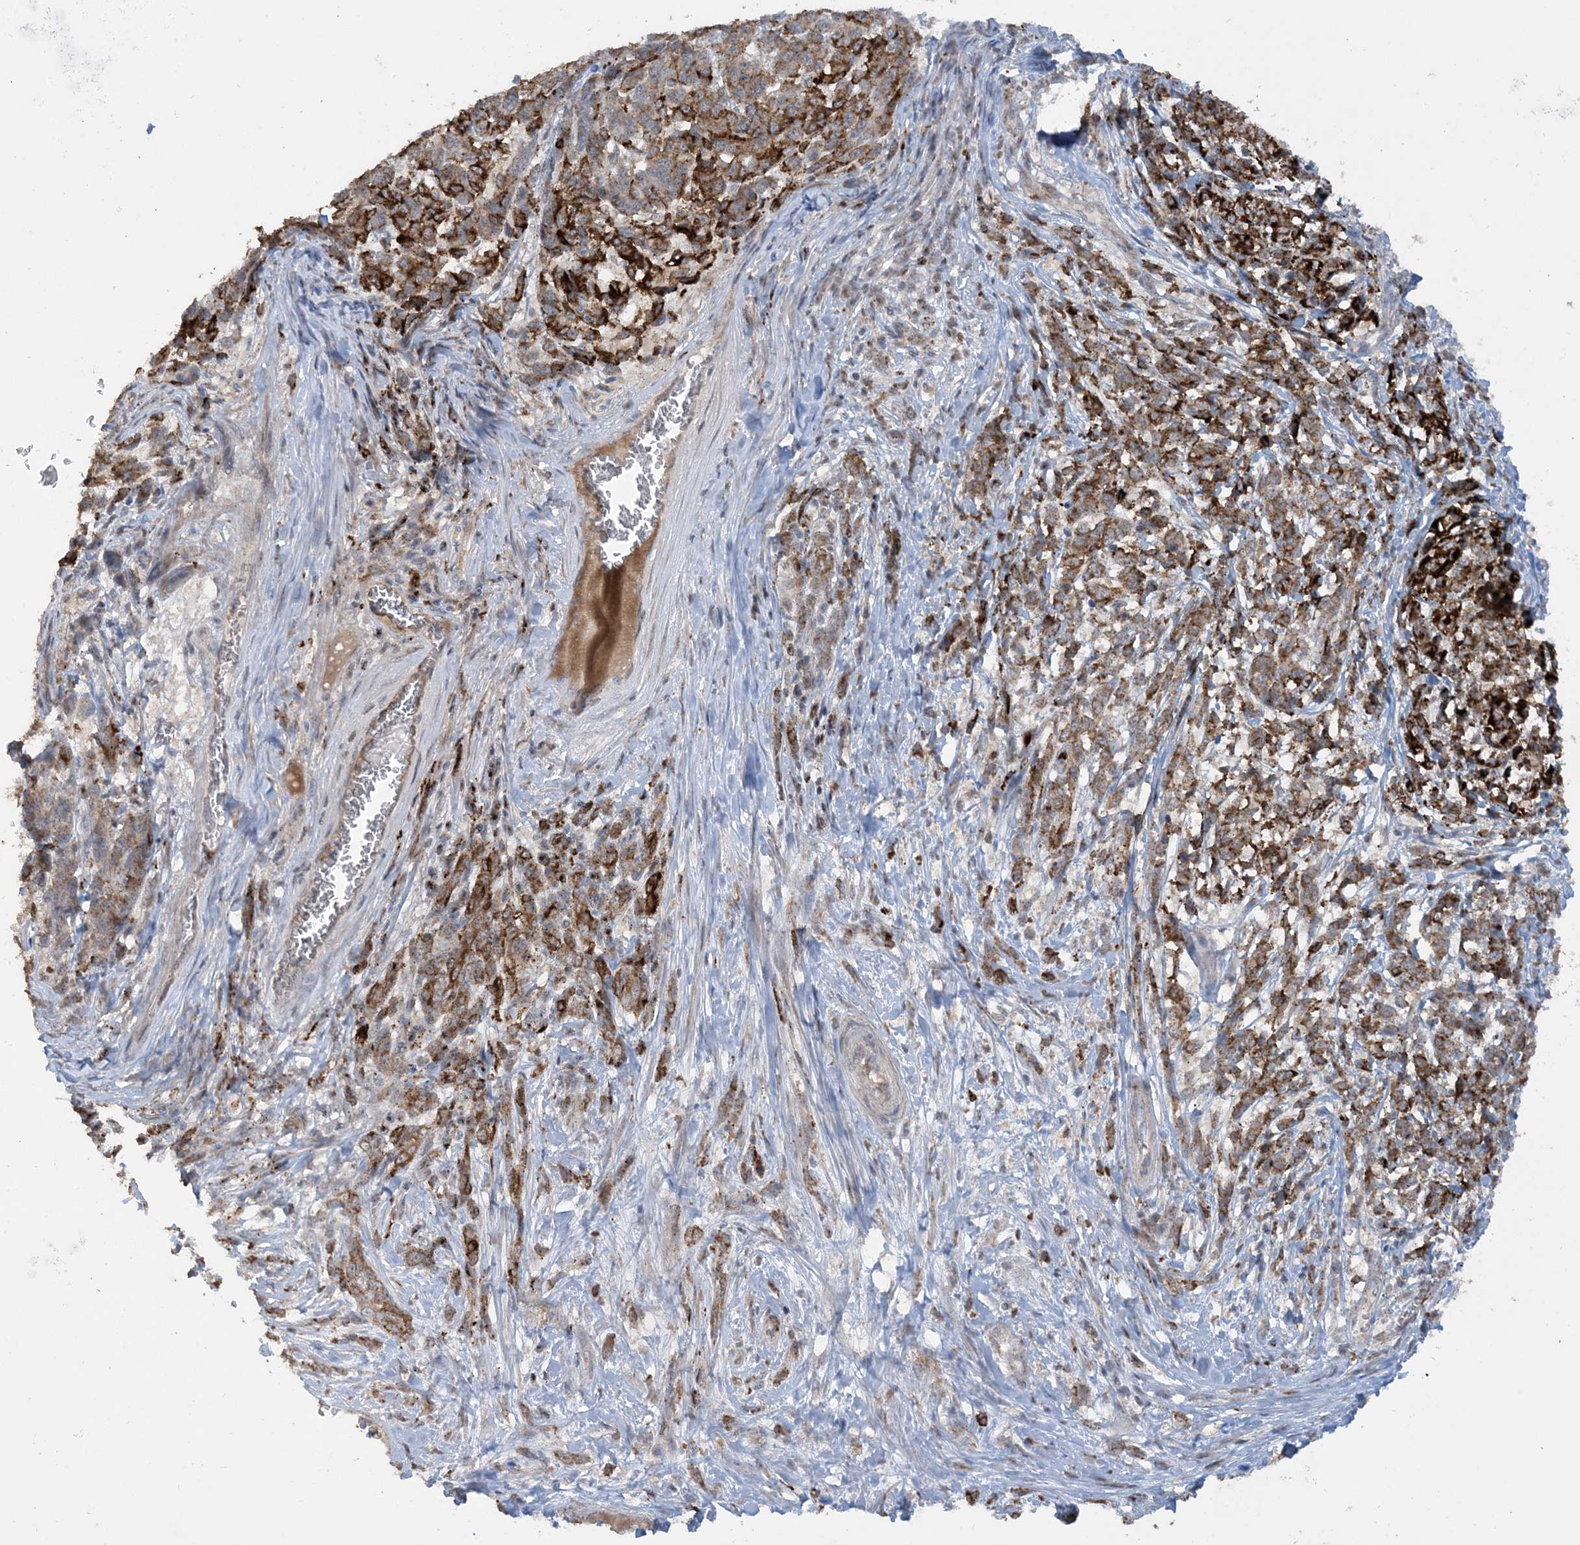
{"staining": {"intensity": "moderate", "quantity": ">75%", "location": "cytoplasmic/membranous"}, "tissue": "melanoma", "cell_type": "Tumor cells", "image_type": "cancer", "snomed": [{"axis": "morphology", "description": "Malignant melanoma, NOS"}, {"axis": "topography", "description": "Skin"}], "caption": "This is an image of immunohistochemistry (IHC) staining of malignant melanoma, which shows moderate expression in the cytoplasmic/membranous of tumor cells.", "gene": "SFMBT2", "patient": {"sex": "male", "age": 49}}